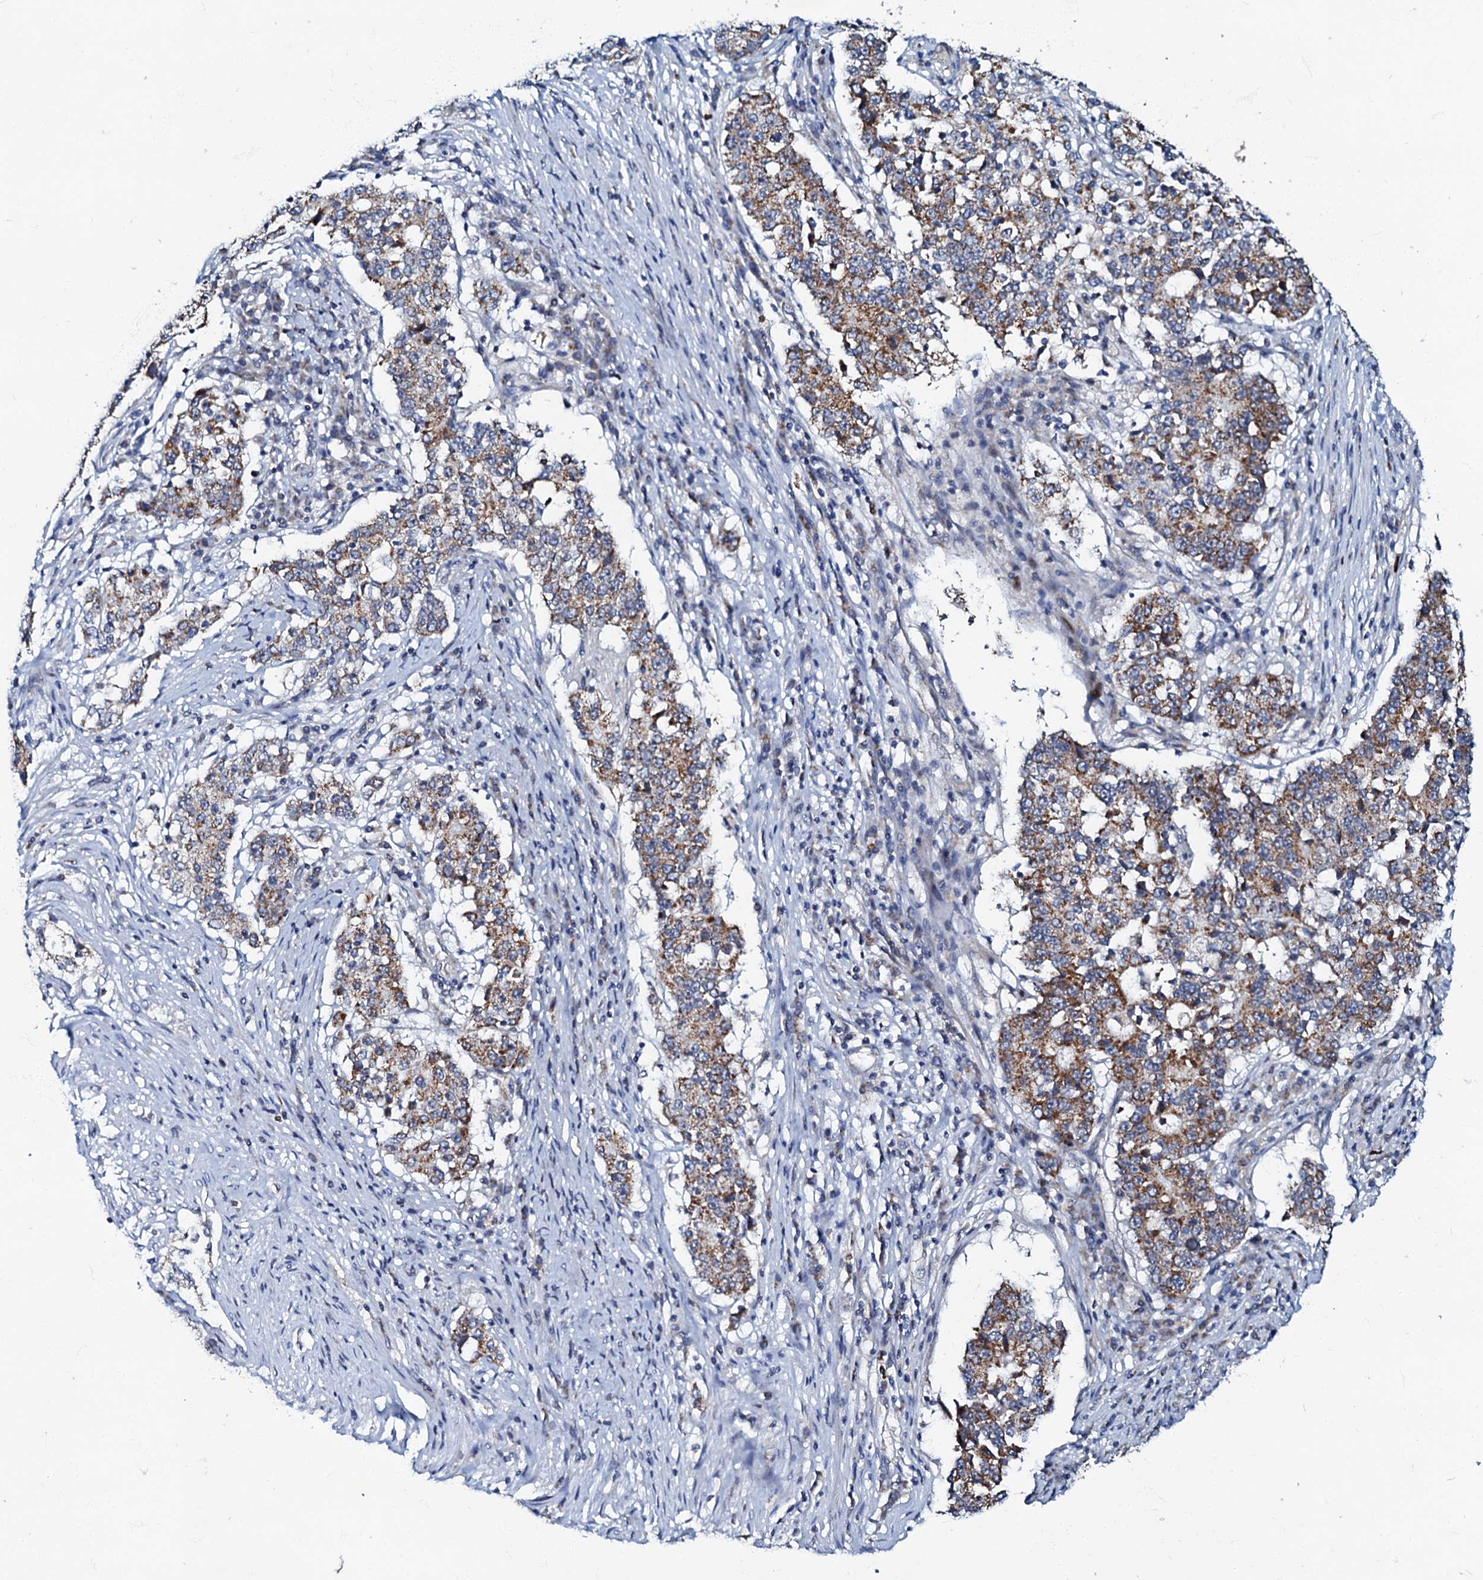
{"staining": {"intensity": "moderate", "quantity": ">75%", "location": "cytoplasmic/membranous"}, "tissue": "stomach cancer", "cell_type": "Tumor cells", "image_type": "cancer", "snomed": [{"axis": "morphology", "description": "Adenocarcinoma, NOS"}, {"axis": "topography", "description": "Stomach"}], "caption": "Immunohistochemistry (IHC) staining of stomach cancer (adenocarcinoma), which displays medium levels of moderate cytoplasmic/membranous staining in approximately >75% of tumor cells indicating moderate cytoplasmic/membranous protein expression. The staining was performed using DAB (brown) for protein detection and nuclei were counterstained in hematoxylin (blue).", "gene": "MRPL51", "patient": {"sex": "male", "age": 59}}